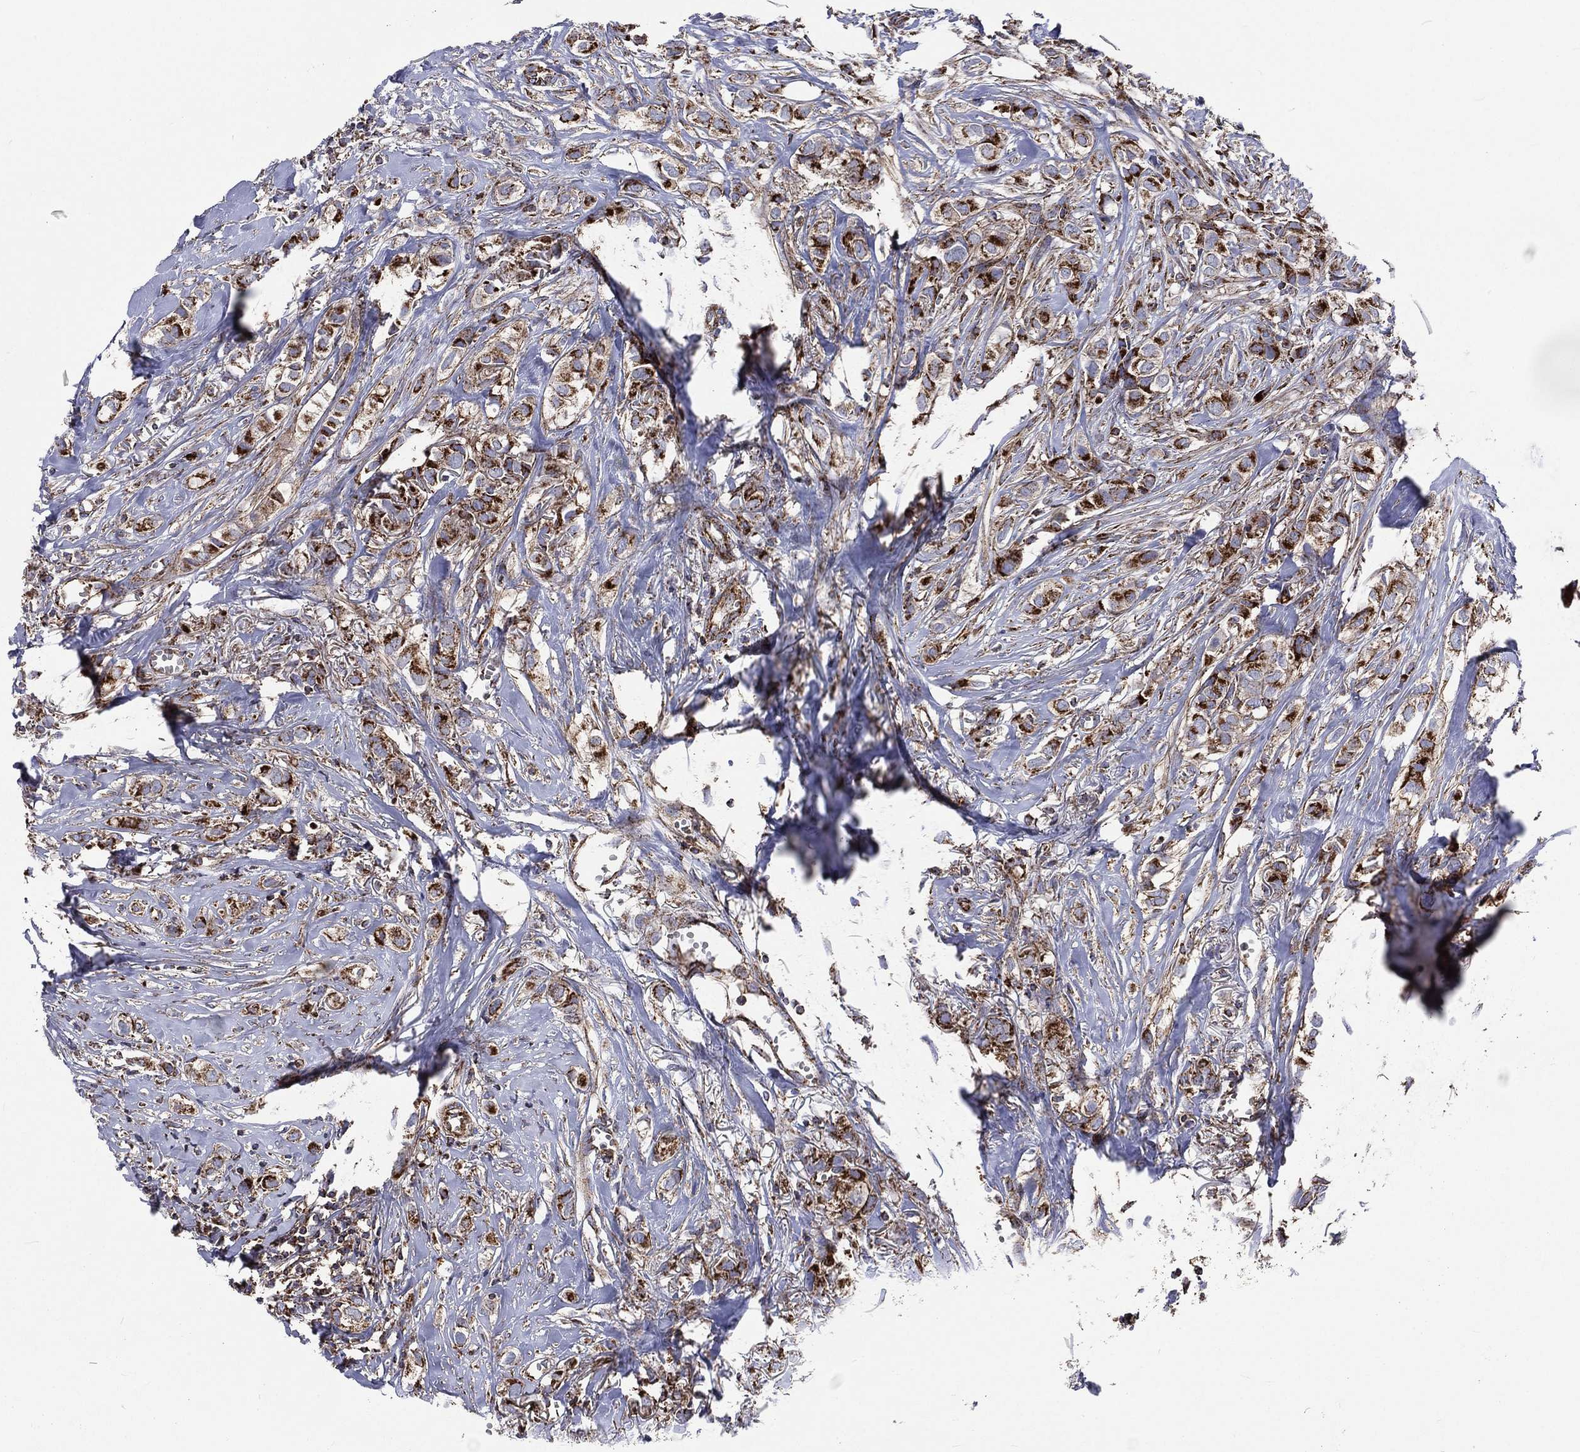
{"staining": {"intensity": "strong", "quantity": ">75%", "location": "cytoplasmic/membranous"}, "tissue": "breast cancer", "cell_type": "Tumor cells", "image_type": "cancer", "snomed": [{"axis": "morphology", "description": "Duct carcinoma"}, {"axis": "topography", "description": "Breast"}], "caption": "Protein staining of breast infiltrating ductal carcinoma tissue exhibits strong cytoplasmic/membranous staining in approximately >75% of tumor cells. The staining is performed using DAB brown chromogen to label protein expression. The nuclei are counter-stained blue using hematoxylin.", "gene": "ANKRD37", "patient": {"sex": "female", "age": 85}}